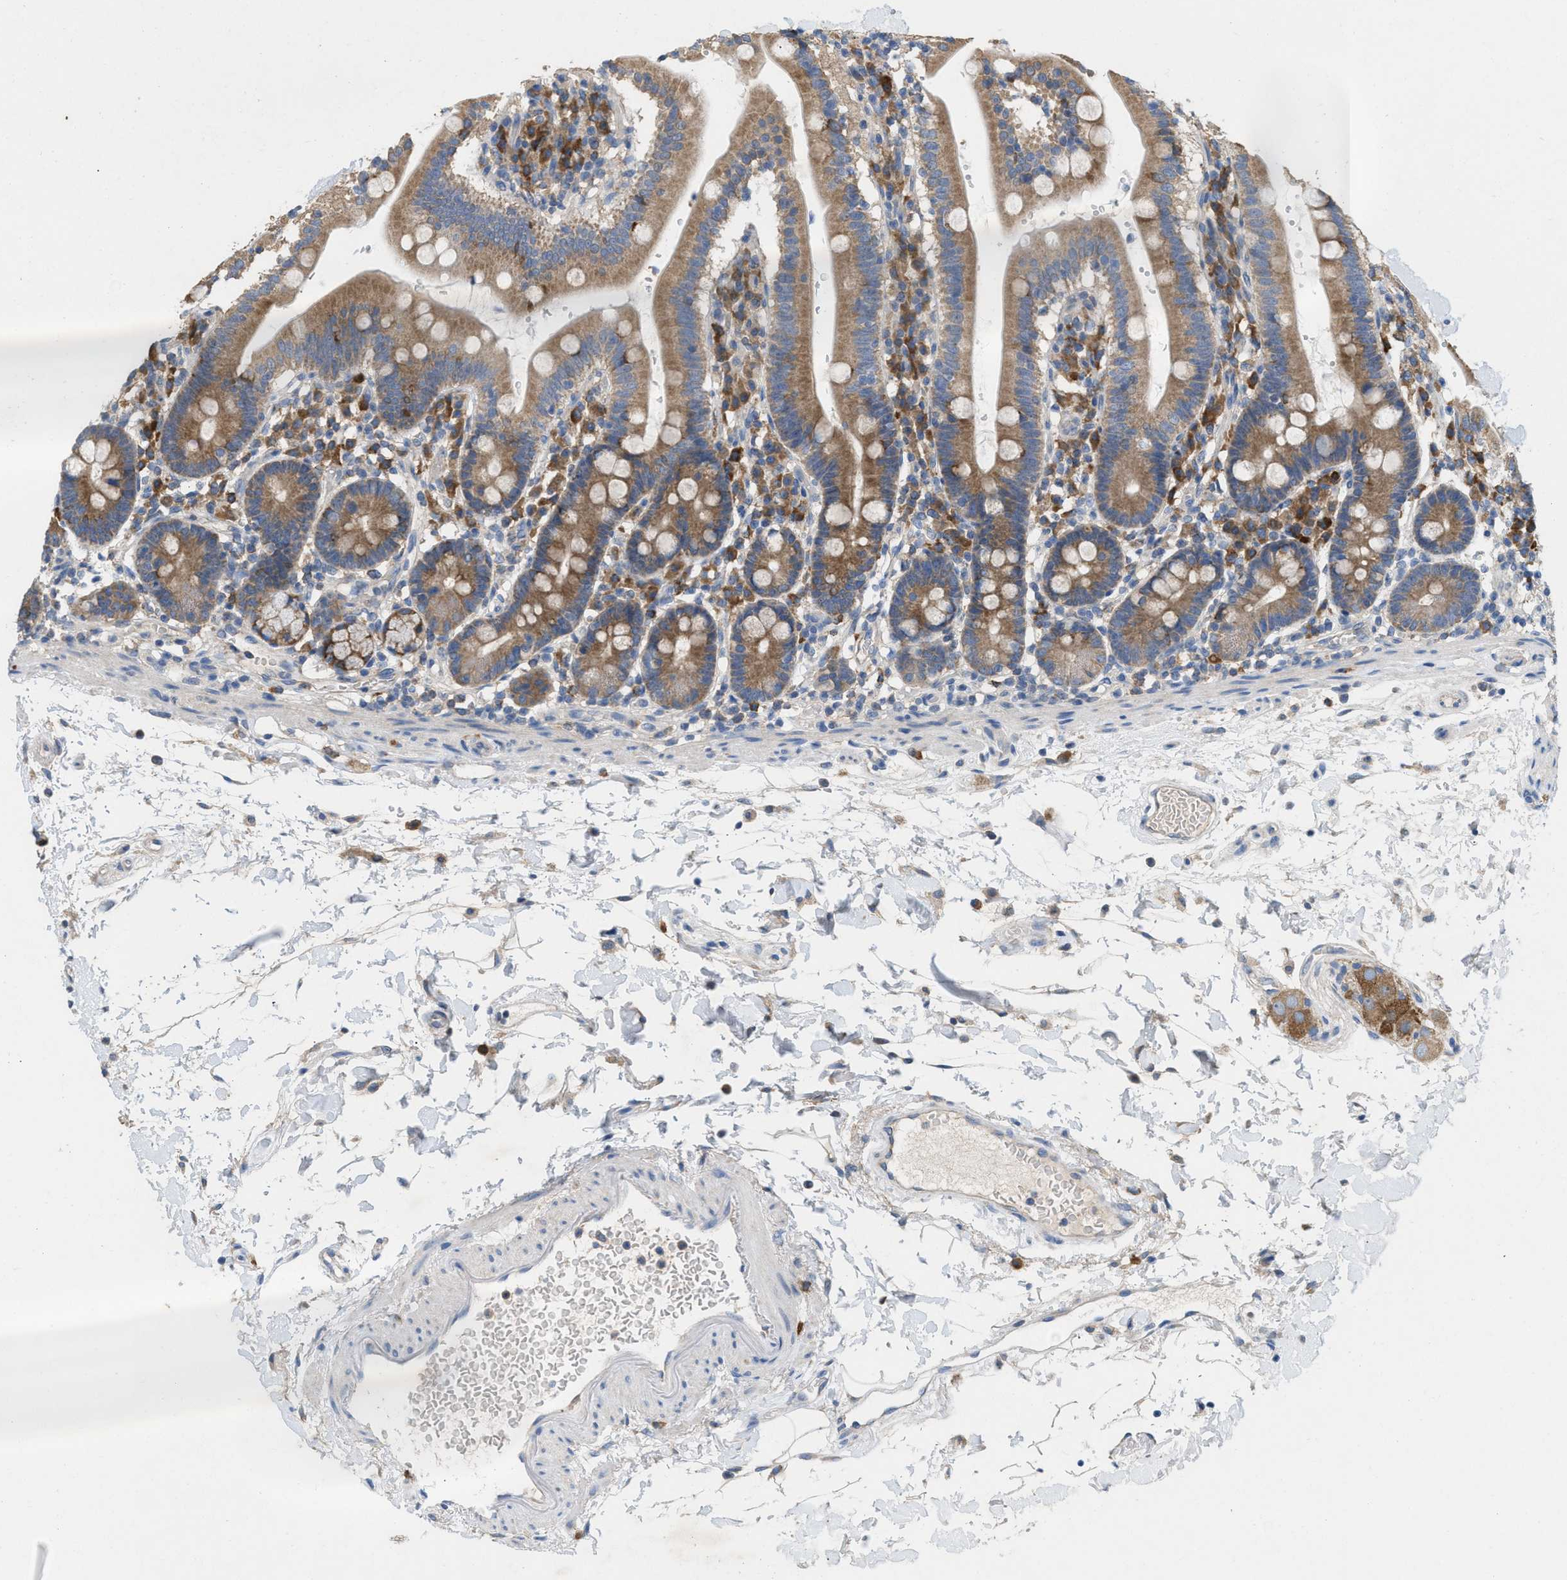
{"staining": {"intensity": "moderate", "quantity": ">75%", "location": "cytoplasmic/membranous"}, "tissue": "duodenum", "cell_type": "Glandular cells", "image_type": "normal", "snomed": [{"axis": "morphology", "description": "Normal tissue, NOS"}, {"axis": "topography", "description": "Small intestine, NOS"}], "caption": "IHC of unremarkable duodenum reveals medium levels of moderate cytoplasmic/membranous positivity in about >75% of glandular cells. The staining was performed using DAB to visualize the protein expression in brown, while the nuclei were stained in blue with hematoxylin (Magnification: 20x).", "gene": "DYNC2I1", "patient": {"sex": "female", "age": 71}}